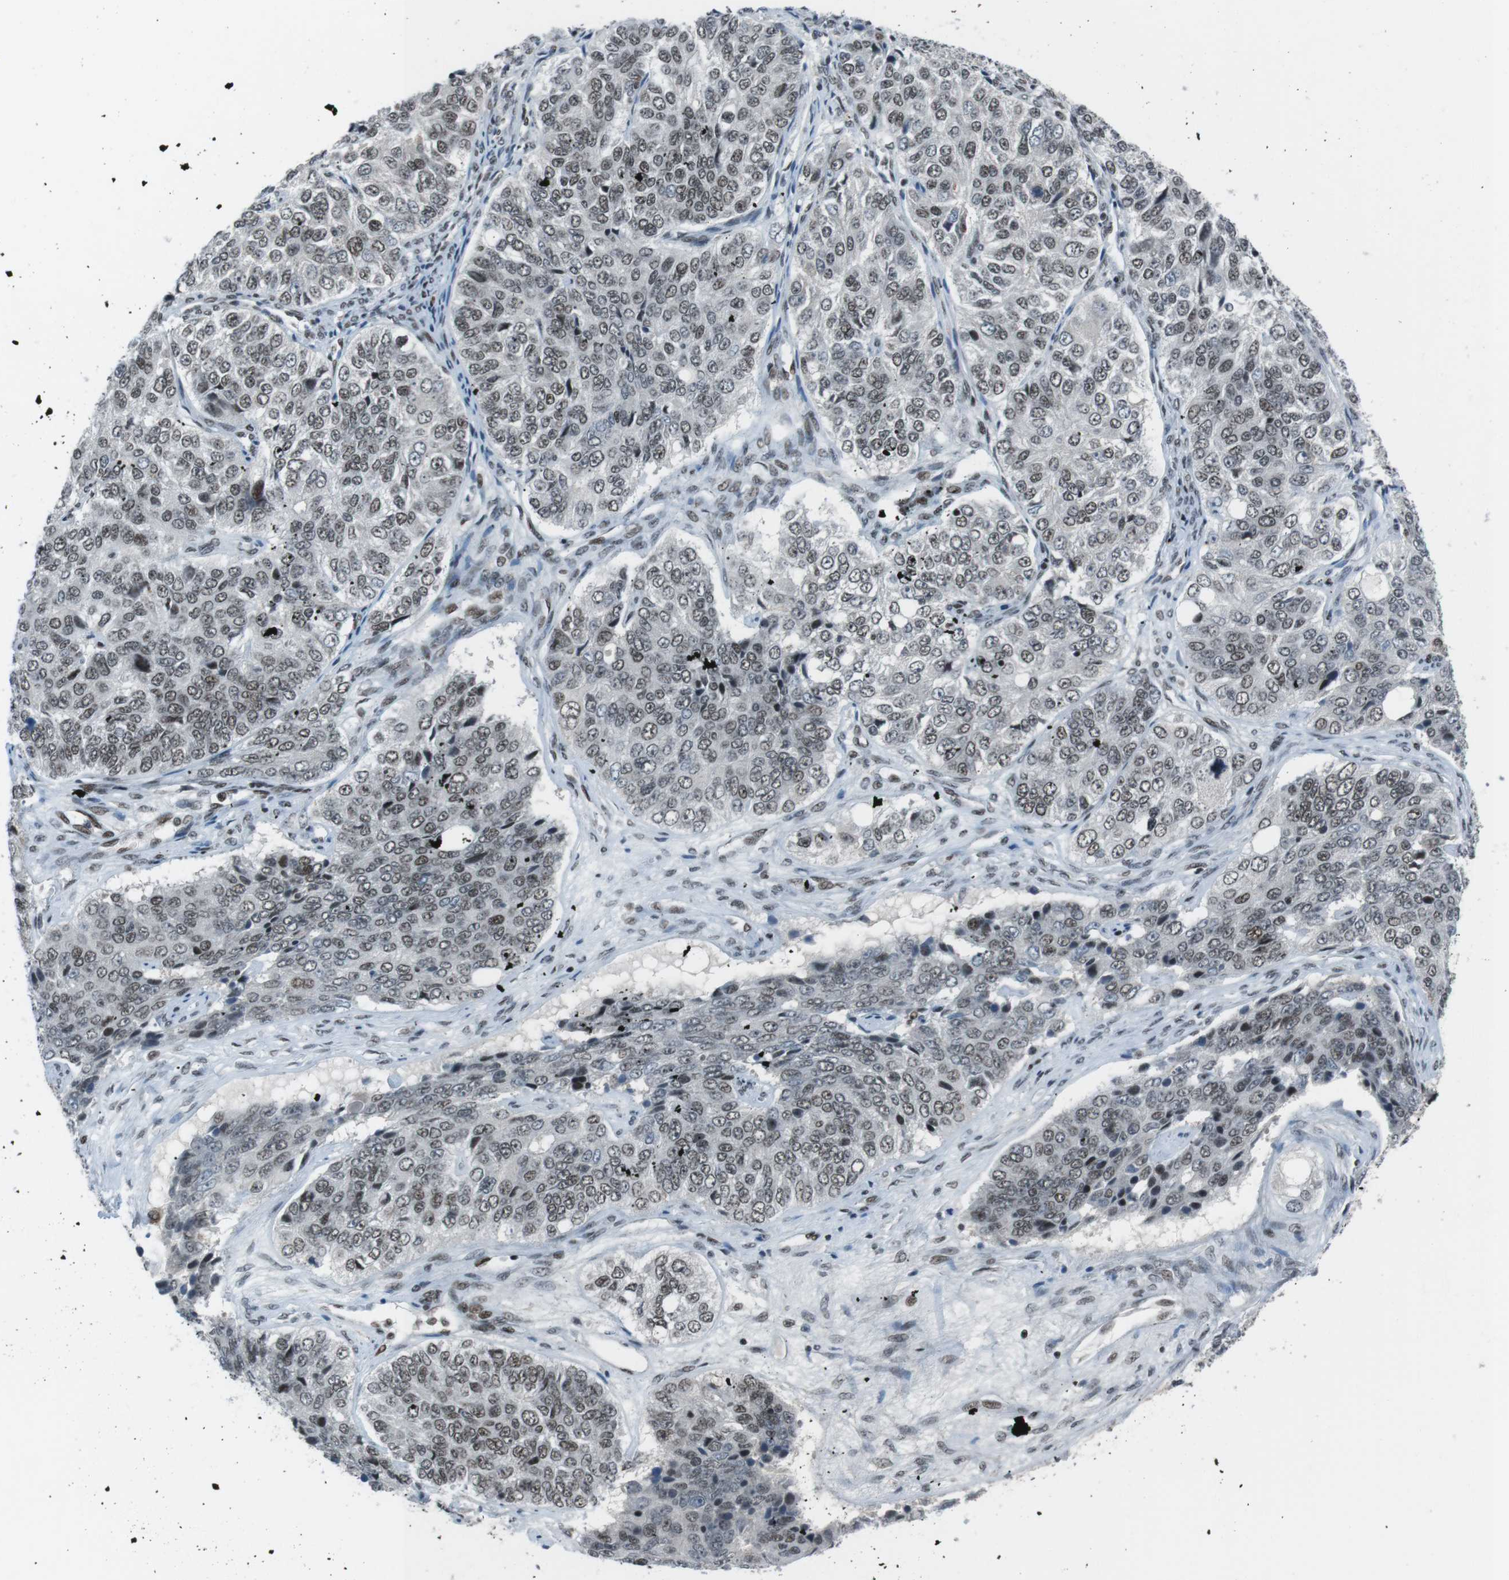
{"staining": {"intensity": "moderate", "quantity": ">75%", "location": "nuclear"}, "tissue": "ovarian cancer", "cell_type": "Tumor cells", "image_type": "cancer", "snomed": [{"axis": "morphology", "description": "Carcinoma, endometroid"}, {"axis": "topography", "description": "Ovary"}], "caption": "Ovarian cancer (endometroid carcinoma) stained for a protein reveals moderate nuclear positivity in tumor cells.", "gene": "TAF1", "patient": {"sex": "female", "age": 51}}